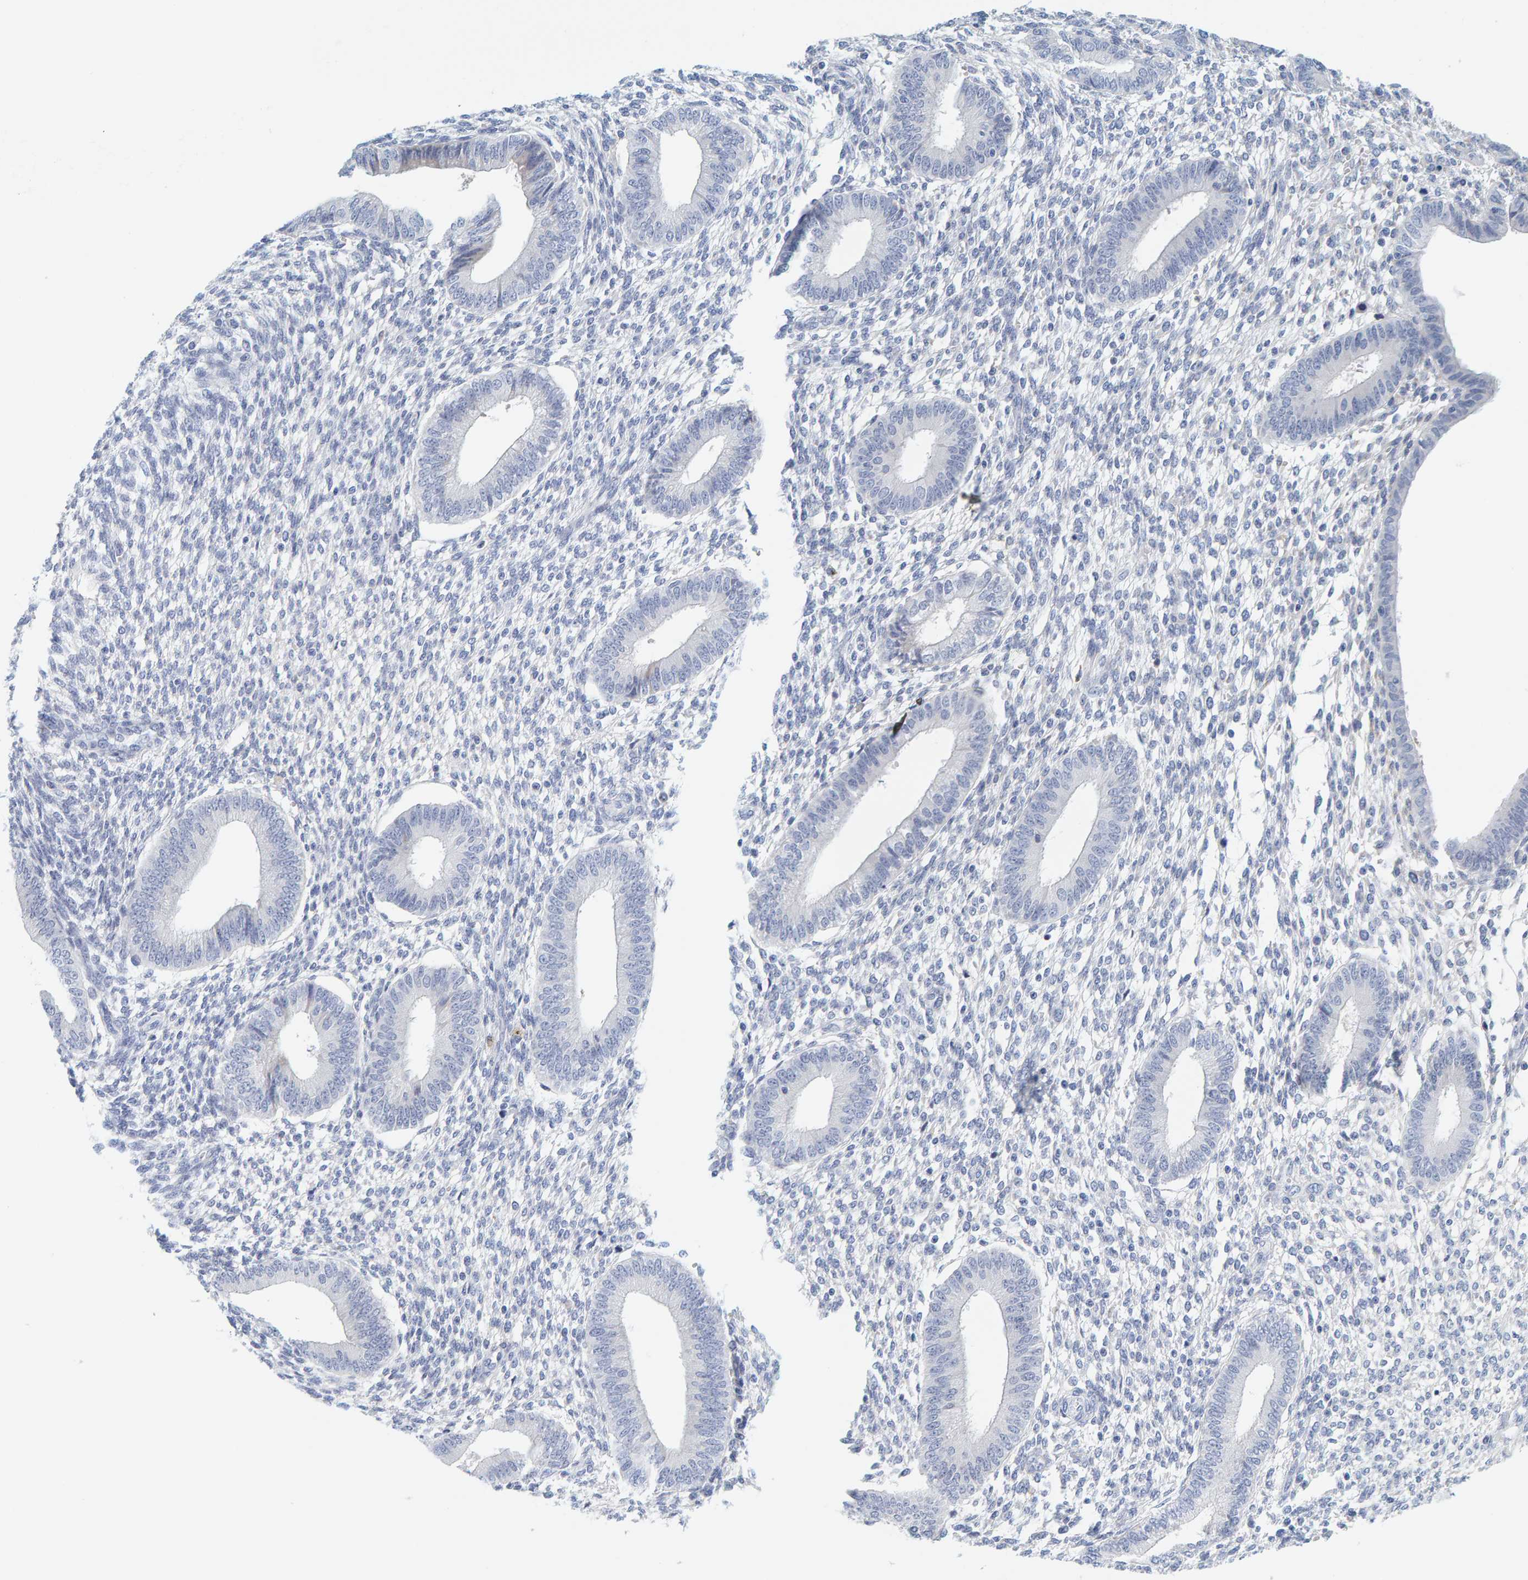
{"staining": {"intensity": "negative", "quantity": "none", "location": "none"}, "tissue": "endometrium", "cell_type": "Cells in endometrial stroma", "image_type": "normal", "snomed": [{"axis": "morphology", "description": "Normal tissue, NOS"}, {"axis": "topography", "description": "Endometrium"}], "caption": "Endometrium was stained to show a protein in brown. There is no significant staining in cells in endometrial stroma. (DAB (3,3'-diaminobenzidine) IHC visualized using brightfield microscopy, high magnification).", "gene": "MOG", "patient": {"sex": "female", "age": 46}}